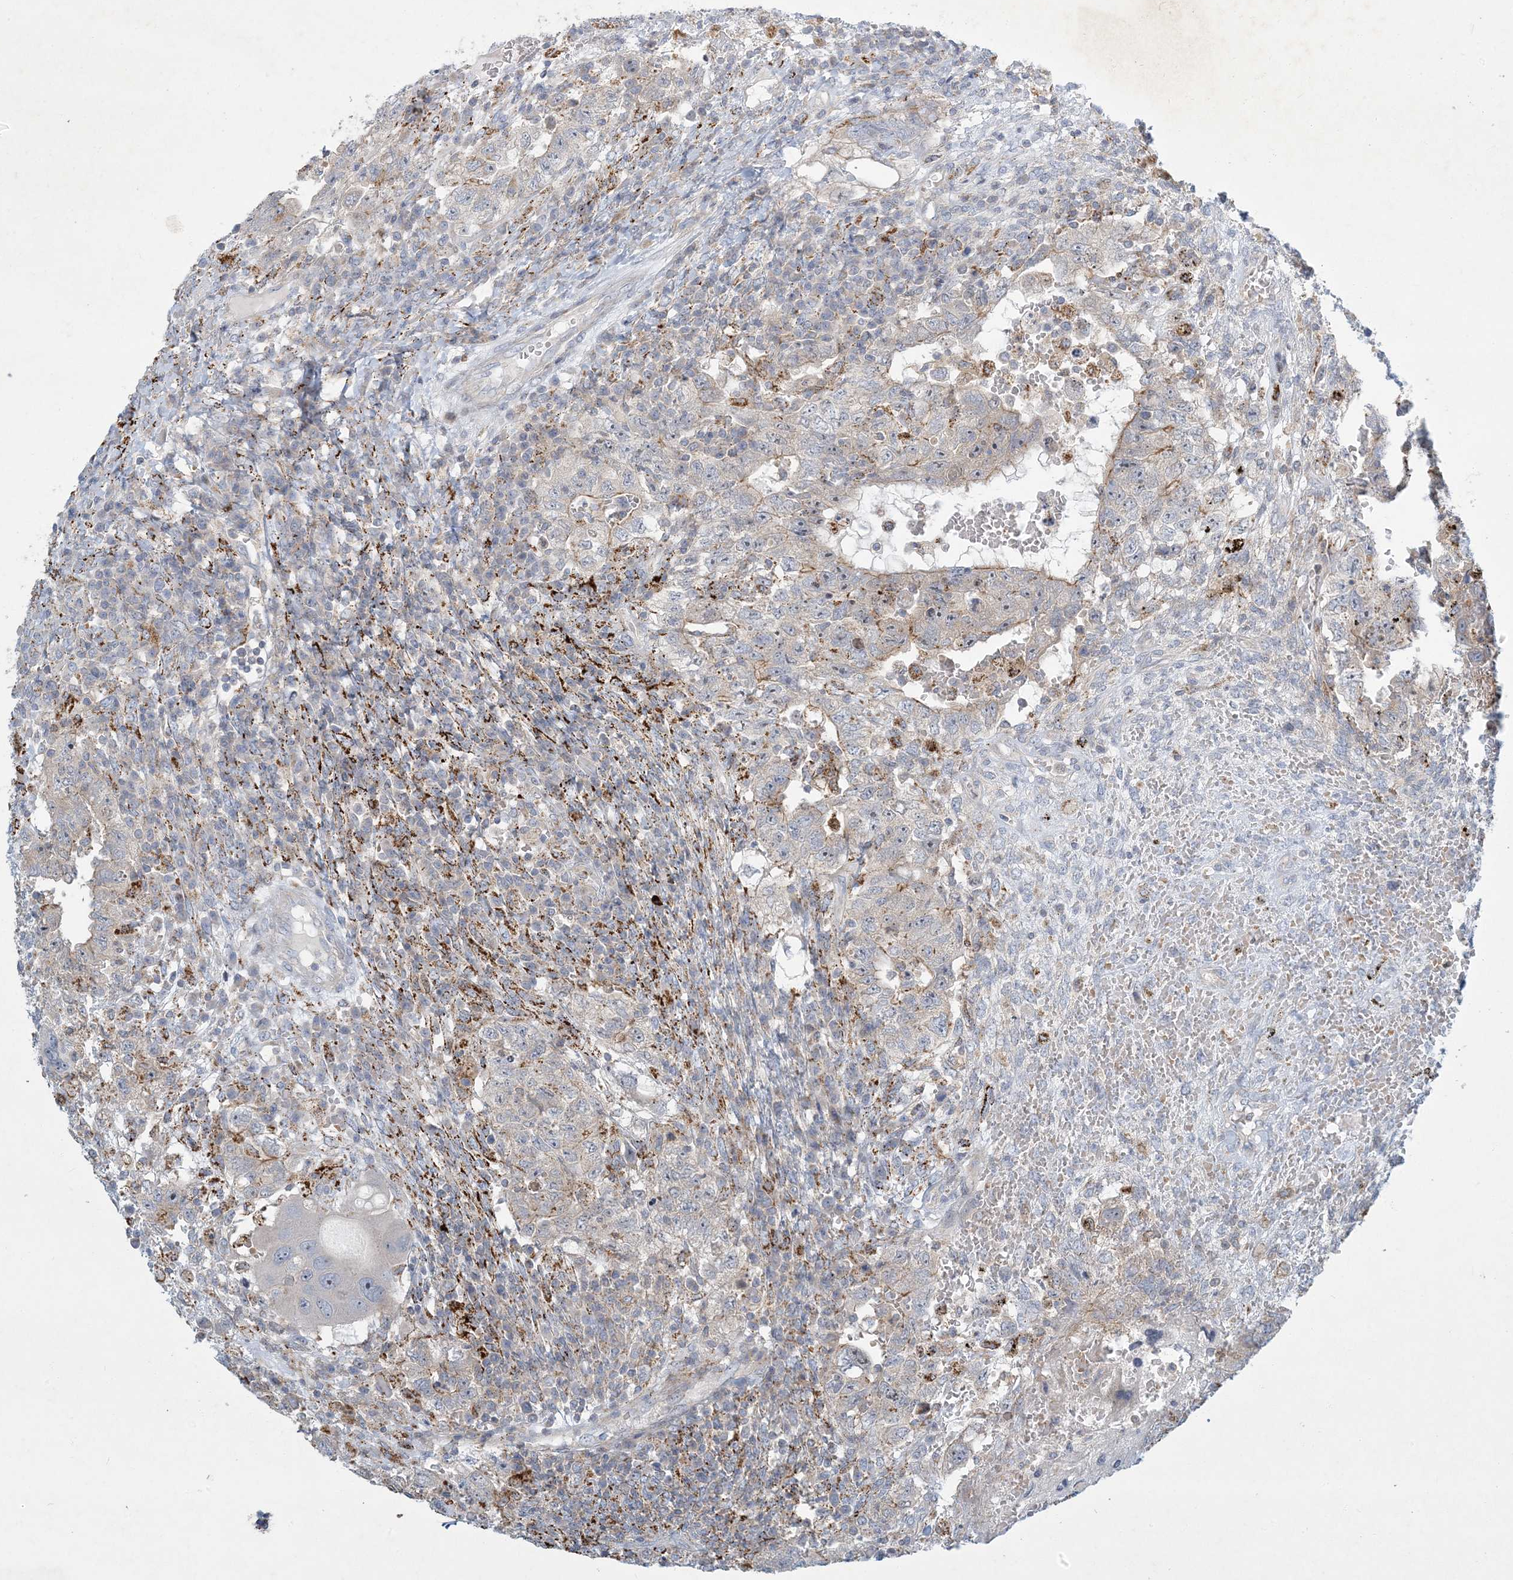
{"staining": {"intensity": "weak", "quantity": "<25%", "location": "cytoplasmic/membranous"}, "tissue": "testis cancer", "cell_type": "Tumor cells", "image_type": "cancer", "snomed": [{"axis": "morphology", "description": "Carcinoma, Embryonal, NOS"}, {"axis": "topography", "description": "Testis"}], "caption": "A histopathology image of human testis embryonal carcinoma is negative for staining in tumor cells.", "gene": "LTN1", "patient": {"sex": "male", "age": 26}}